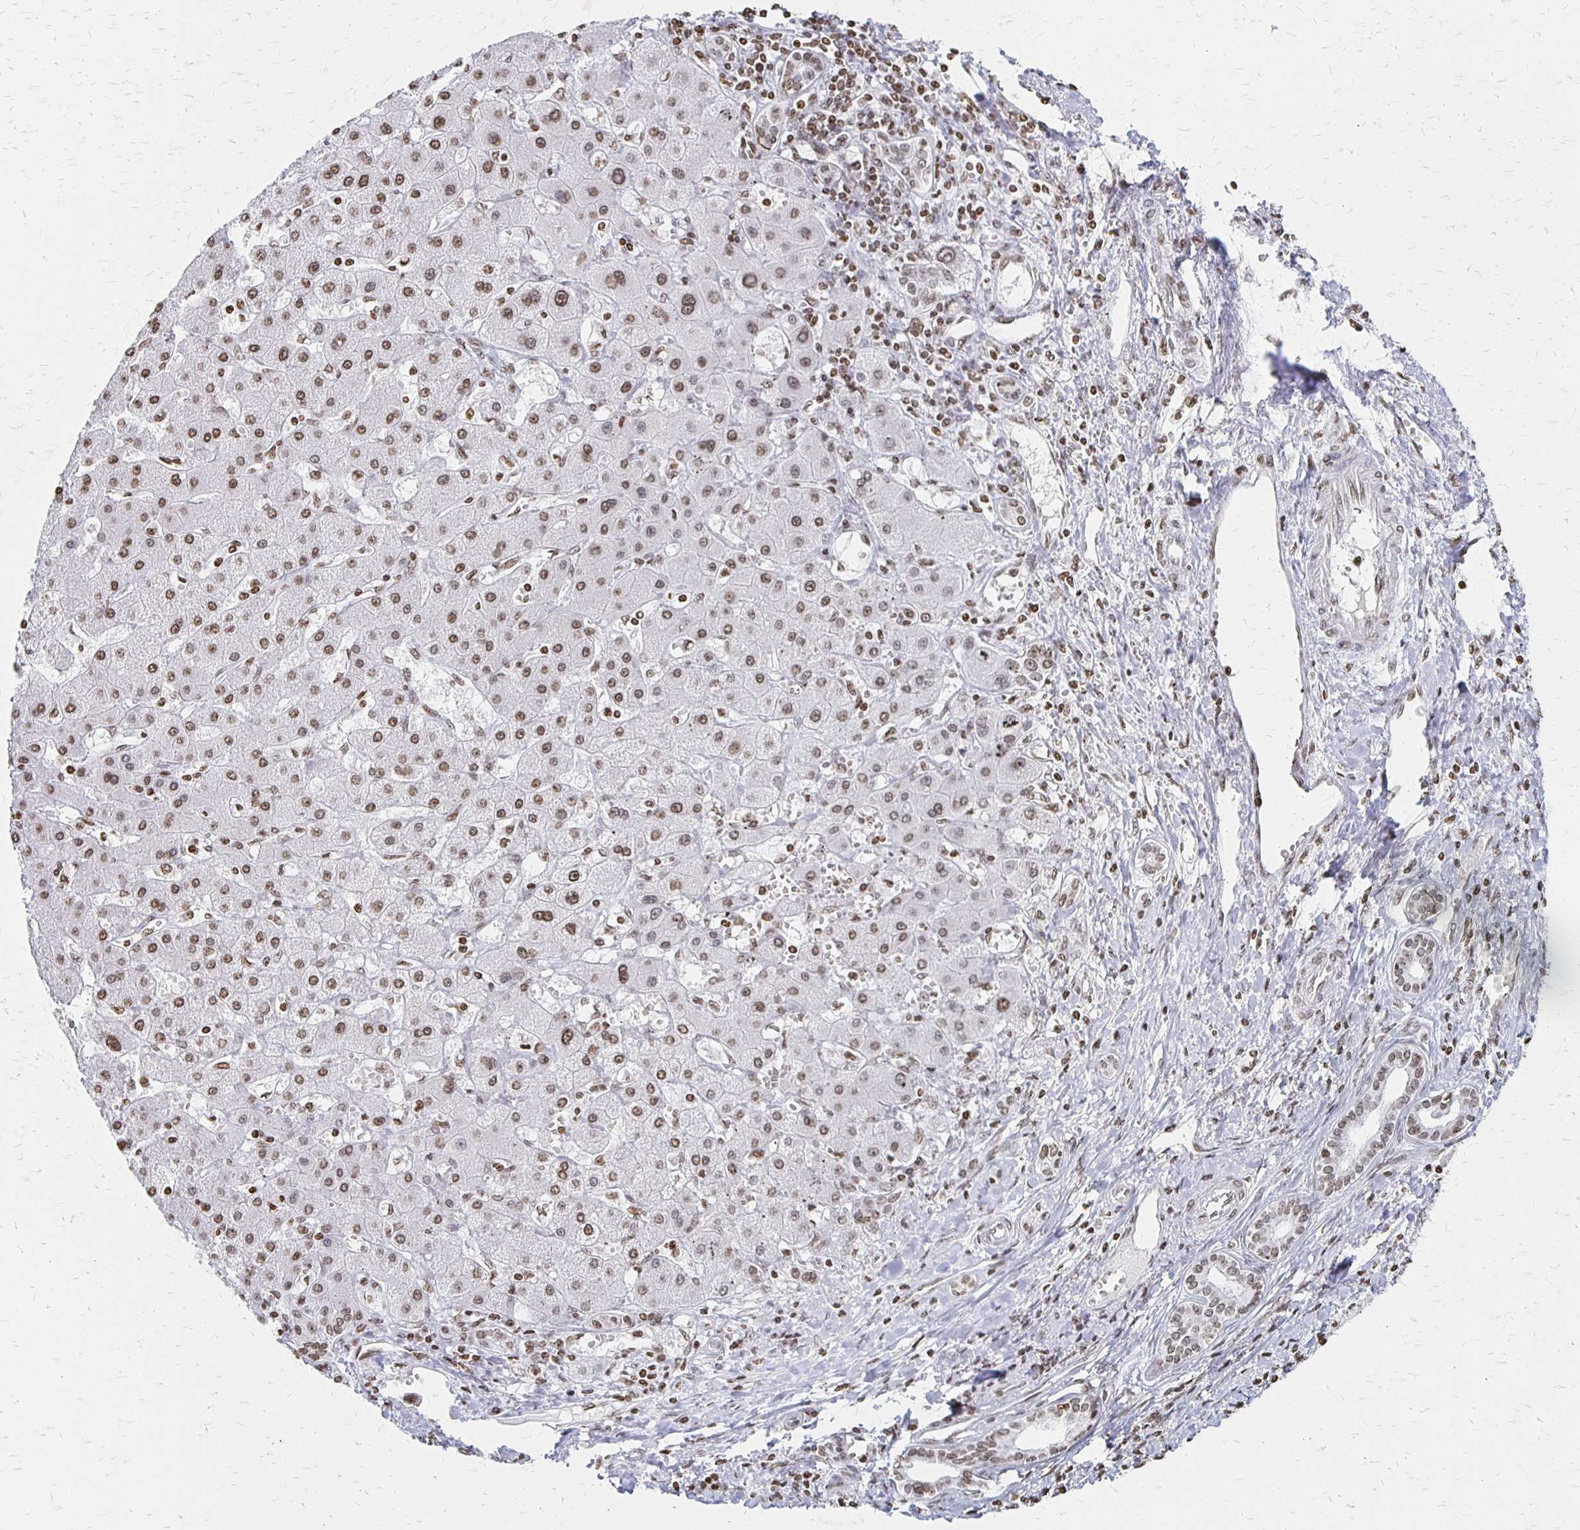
{"staining": {"intensity": "moderate", "quantity": ">75%", "location": "nuclear"}, "tissue": "liver cancer", "cell_type": "Tumor cells", "image_type": "cancer", "snomed": [{"axis": "morphology", "description": "Cholangiocarcinoma"}, {"axis": "topography", "description": "Liver"}], "caption": "Liver cancer (cholangiocarcinoma) stained with a brown dye reveals moderate nuclear positive staining in approximately >75% of tumor cells.", "gene": "ZNF280C", "patient": {"sex": "male", "age": 59}}